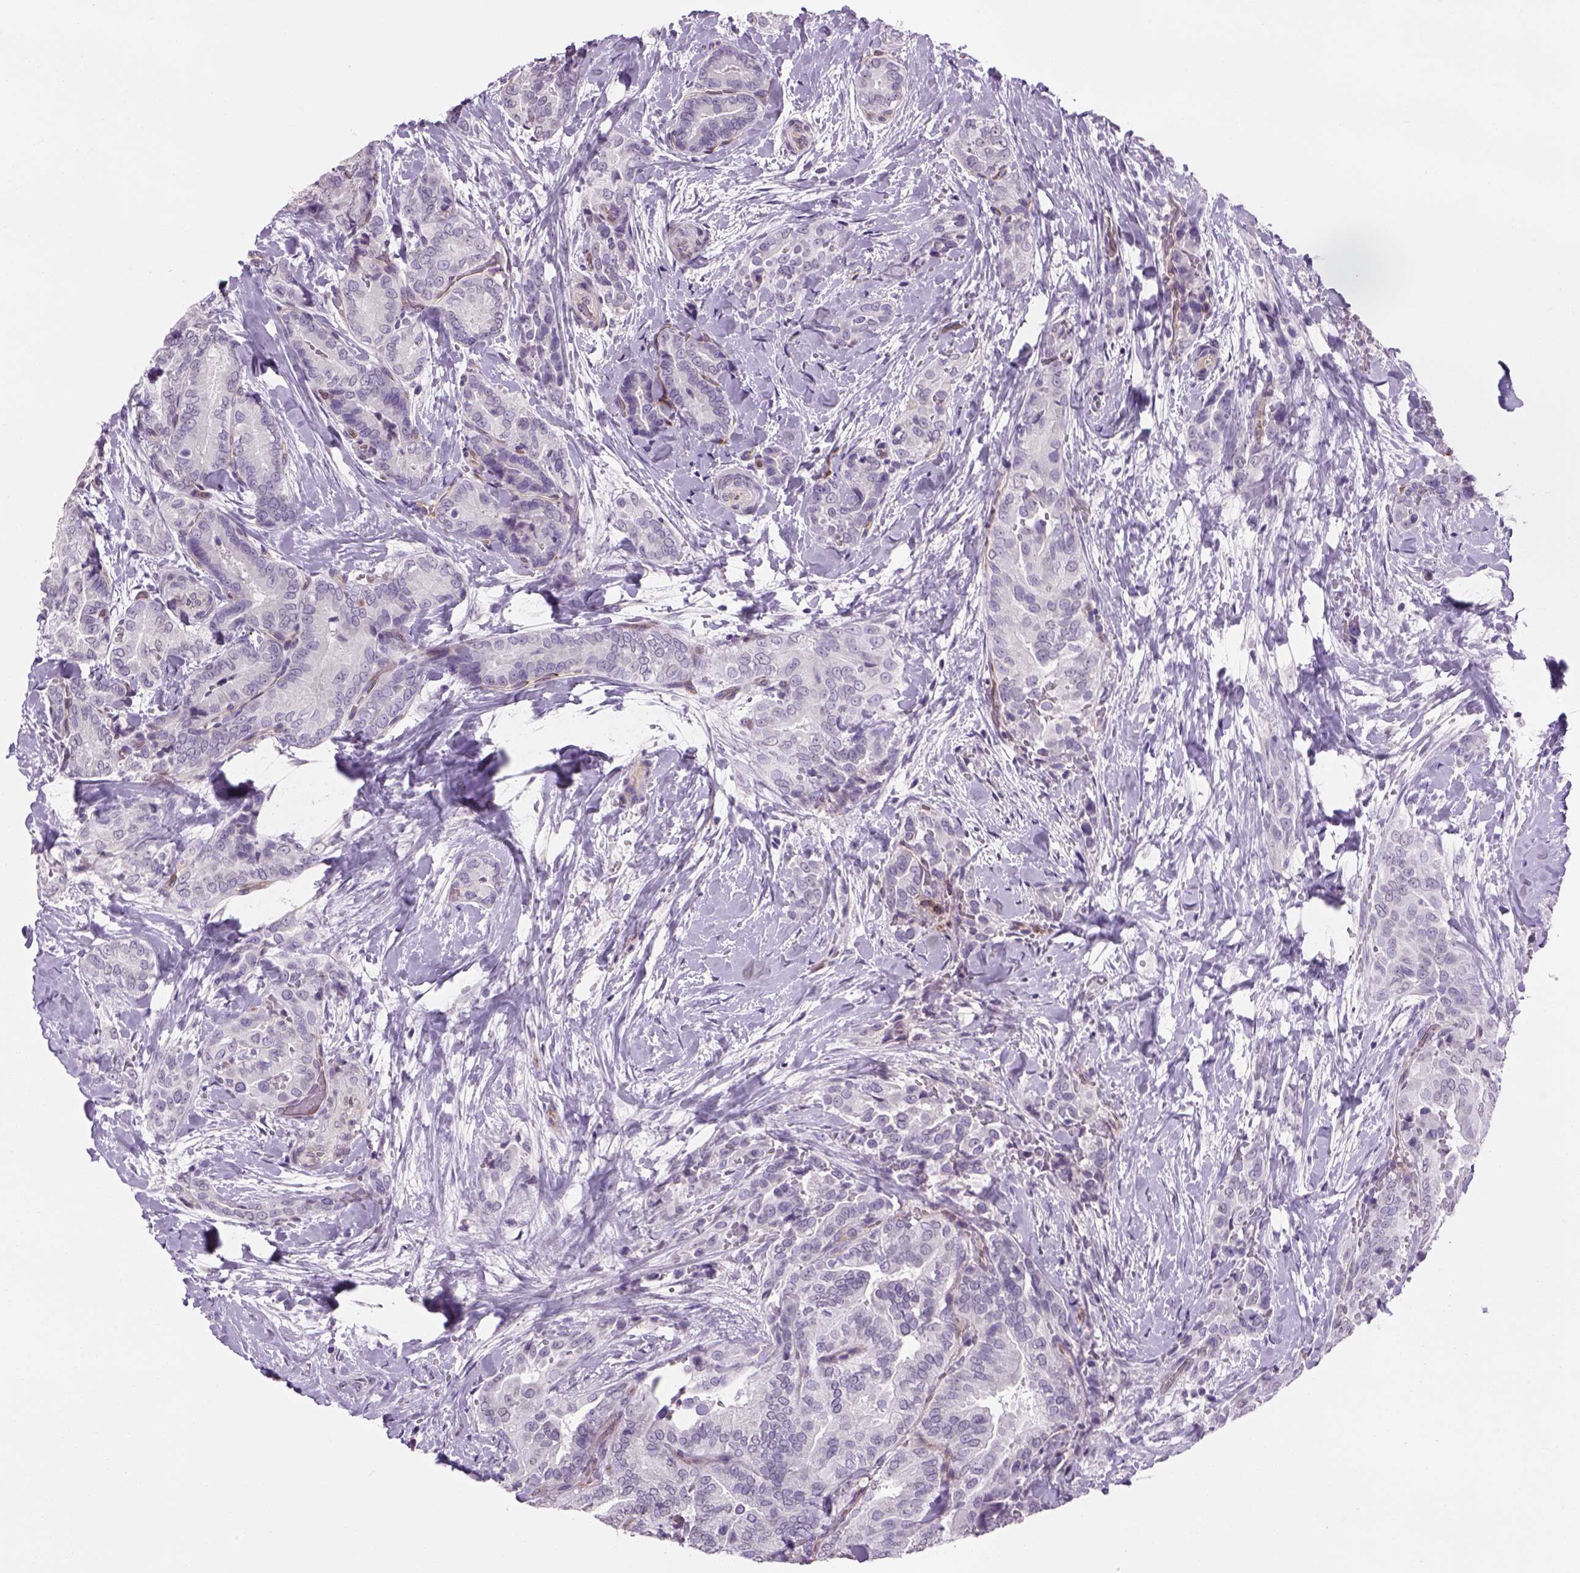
{"staining": {"intensity": "negative", "quantity": "none", "location": "none"}, "tissue": "thyroid cancer", "cell_type": "Tumor cells", "image_type": "cancer", "snomed": [{"axis": "morphology", "description": "Papillary adenocarcinoma, NOS"}, {"axis": "topography", "description": "Thyroid gland"}], "caption": "Immunohistochemical staining of human thyroid cancer displays no significant expression in tumor cells.", "gene": "PRRT1", "patient": {"sex": "male", "age": 61}}